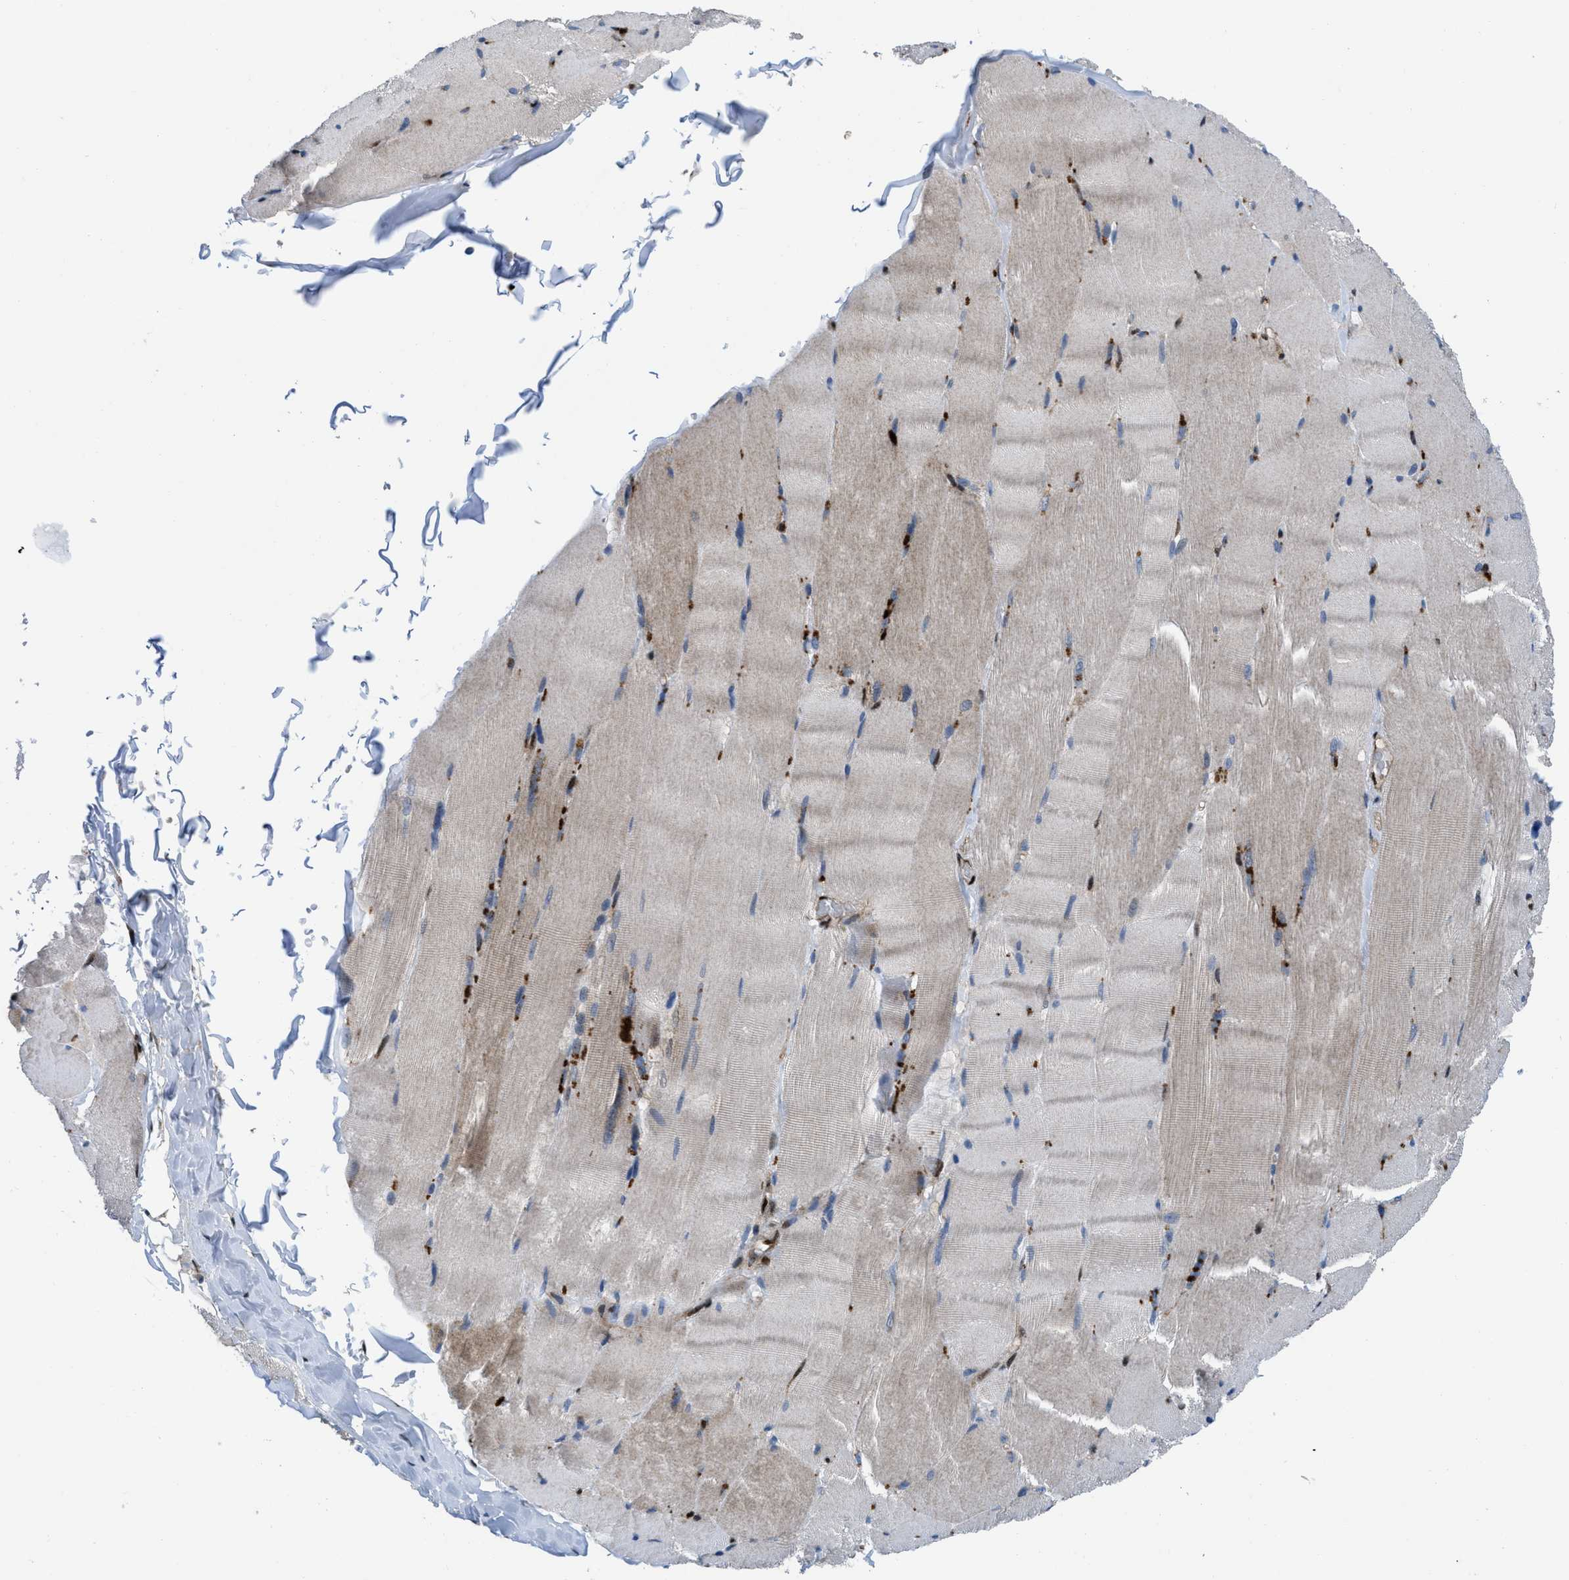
{"staining": {"intensity": "weak", "quantity": "25%-75%", "location": "cytoplasmic/membranous"}, "tissue": "skeletal muscle", "cell_type": "Myocytes", "image_type": "normal", "snomed": [{"axis": "morphology", "description": "Normal tissue, NOS"}, {"axis": "topography", "description": "Skin"}, {"axis": "topography", "description": "Skeletal muscle"}], "caption": "Unremarkable skeletal muscle exhibits weak cytoplasmic/membranous positivity in approximately 25%-75% of myocytes, visualized by immunohistochemistry.", "gene": "PPP2CB", "patient": {"sex": "male", "age": 83}}